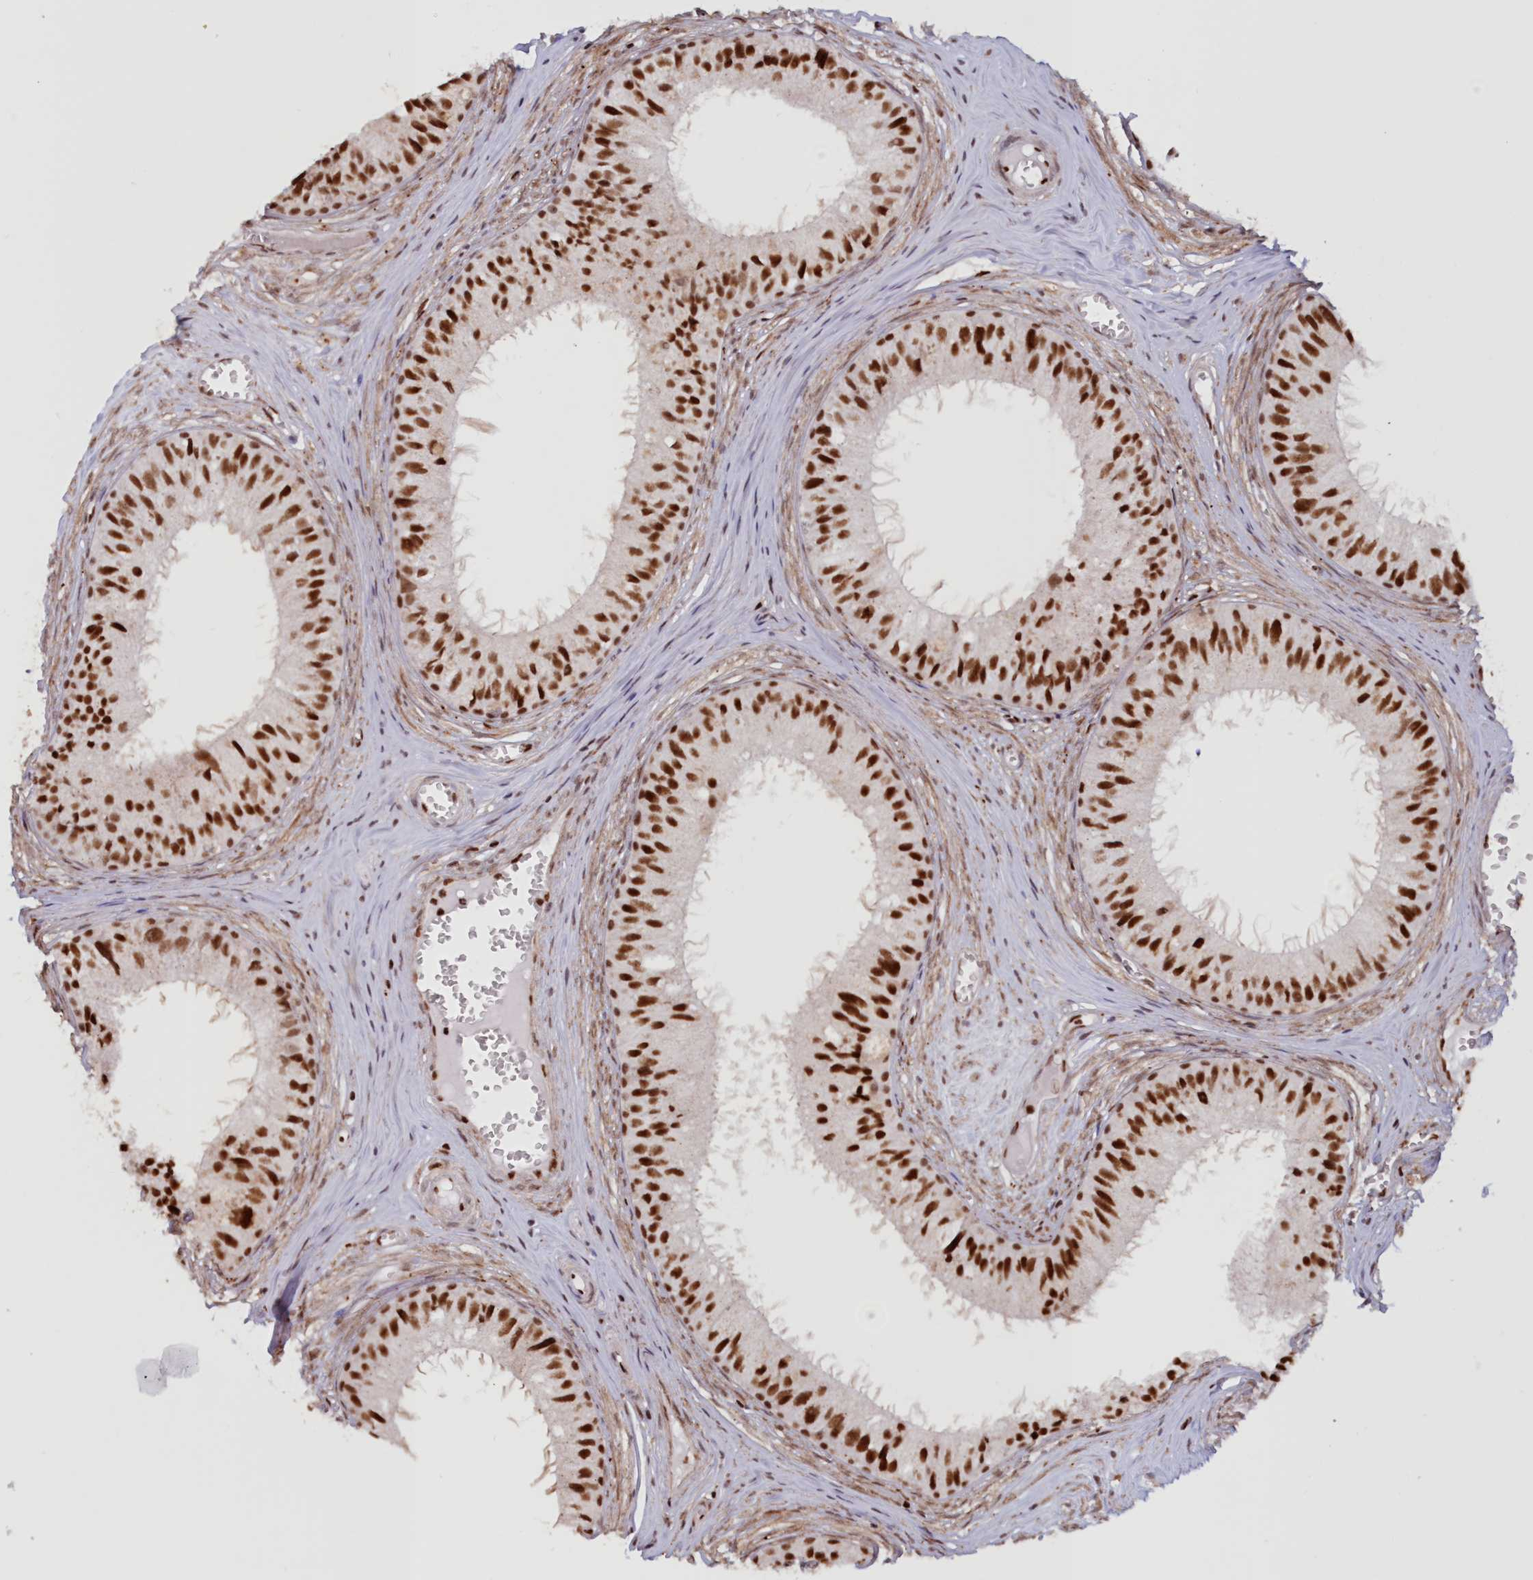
{"staining": {"intensity": "strong", "quantity": ">75%", "location": "nuclear"}, "tissue": "epididymis", "cell_type": "Glandular cells", "image_type": "normal", "snomed": [{"axis": "morphology", "description": "Normal tissue, NOS"}, {"axis": "topography", "description": "Epididymis"}], "caption": "This histopathology image shows normal epididymis stained with immunohistochemistry (IHC) to label a protein in brown. The nuclear of glandular cells show strong positivity for the protein. Nuclei are counter-stained blue.", "gene": "POLR2B", "patient": {"sex": "male", "age": 36}}